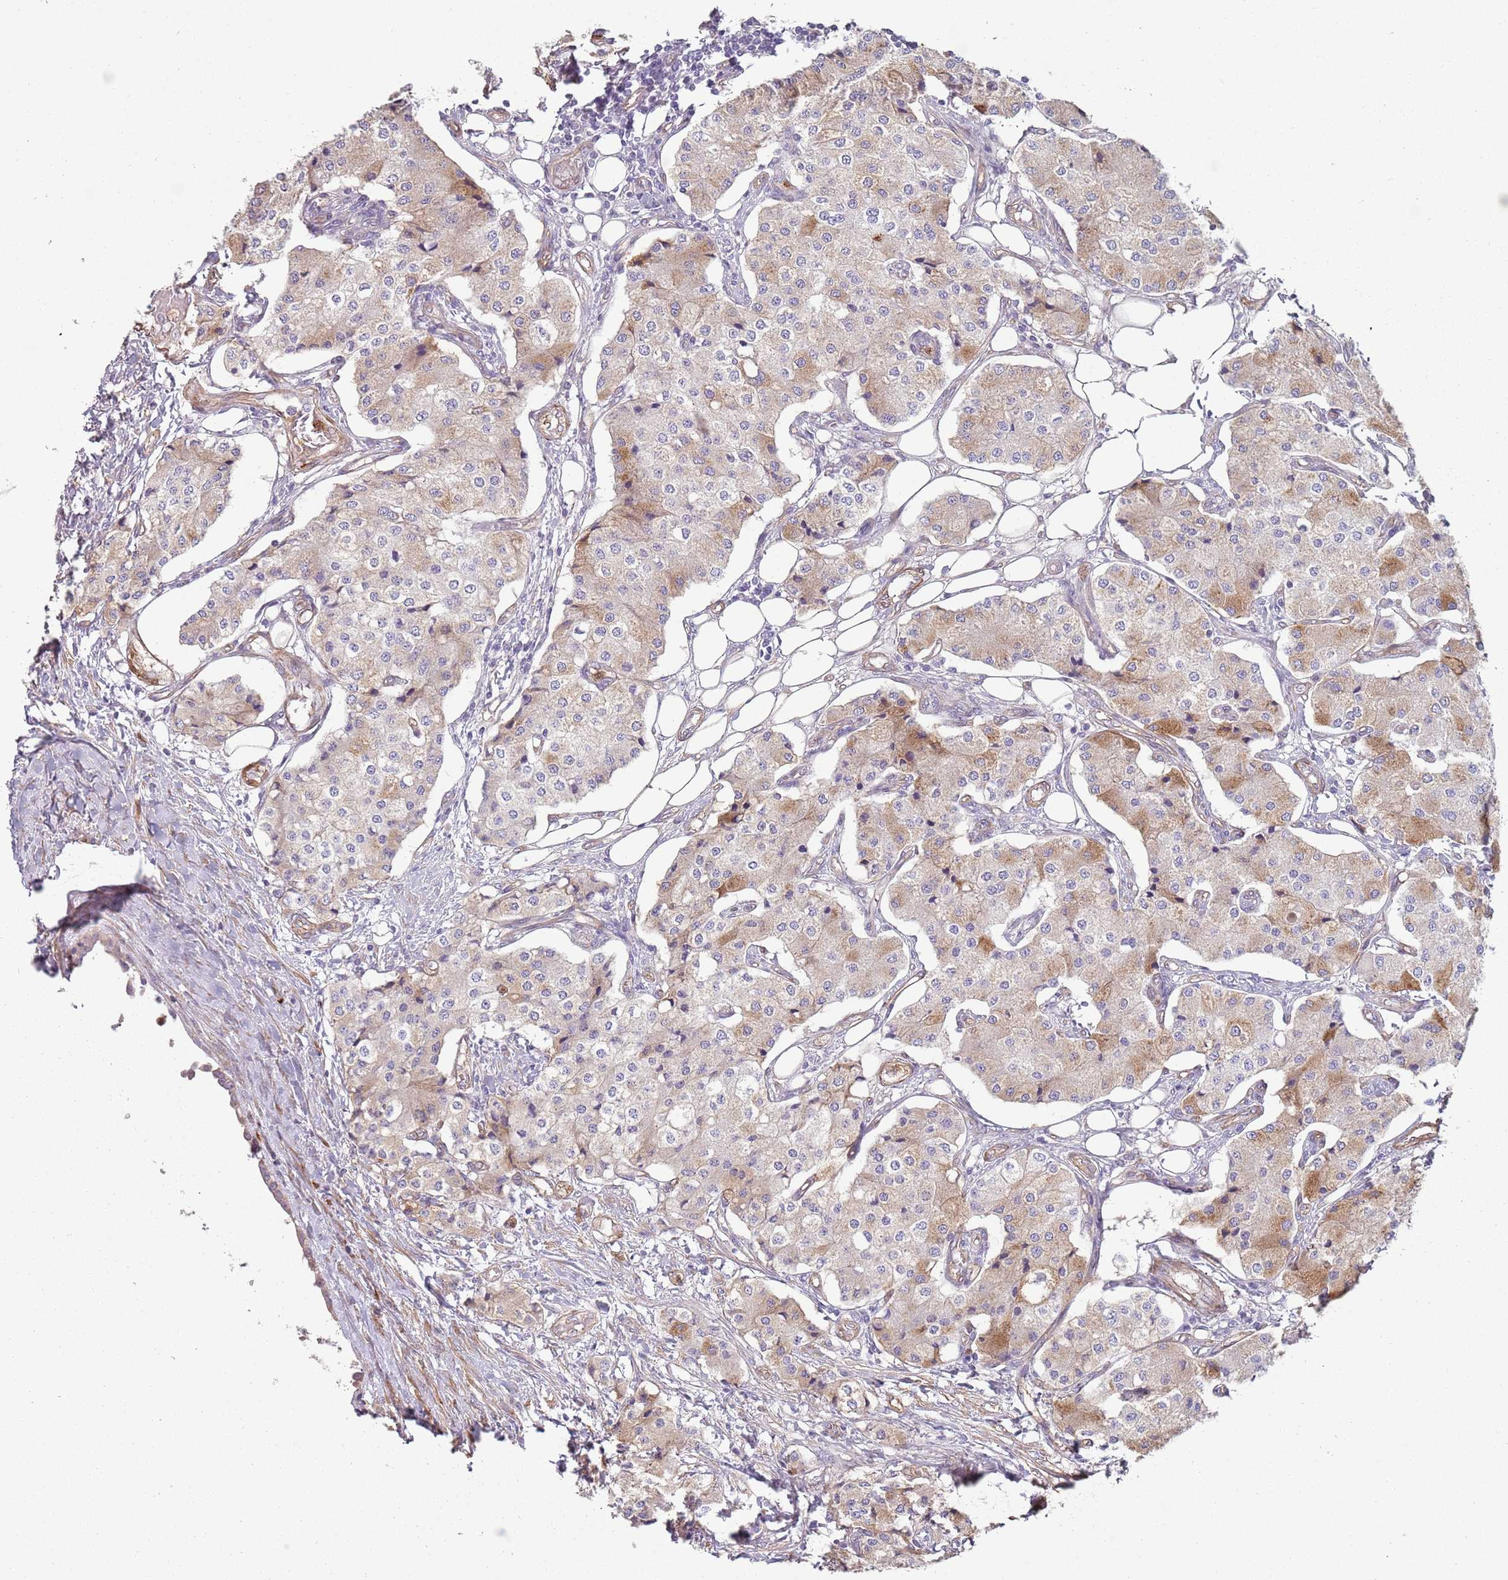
{"staining": {"intensity": "moderate", "quantity": "<25%", "location": "cytoplasmic/membranous"}, "tissue": "carcinoid", "cell_type": "Tumor cells", "image_type": "cancer", "snomed": [{"axis": "morphology", "description": "Carcinoid, malignant, NOS"}, {"axis": "topography", "description": "Colon"}], "caption": "An immunohistochemistry micrograph of tumor tissue is shown. Protein staining in brown highlights moderate cytoplasmic/membranous positivity in malignant carcinoid within tumor cells.", "gene": "PHLPP2", "patient": {"sex": "female", "age": 52}}